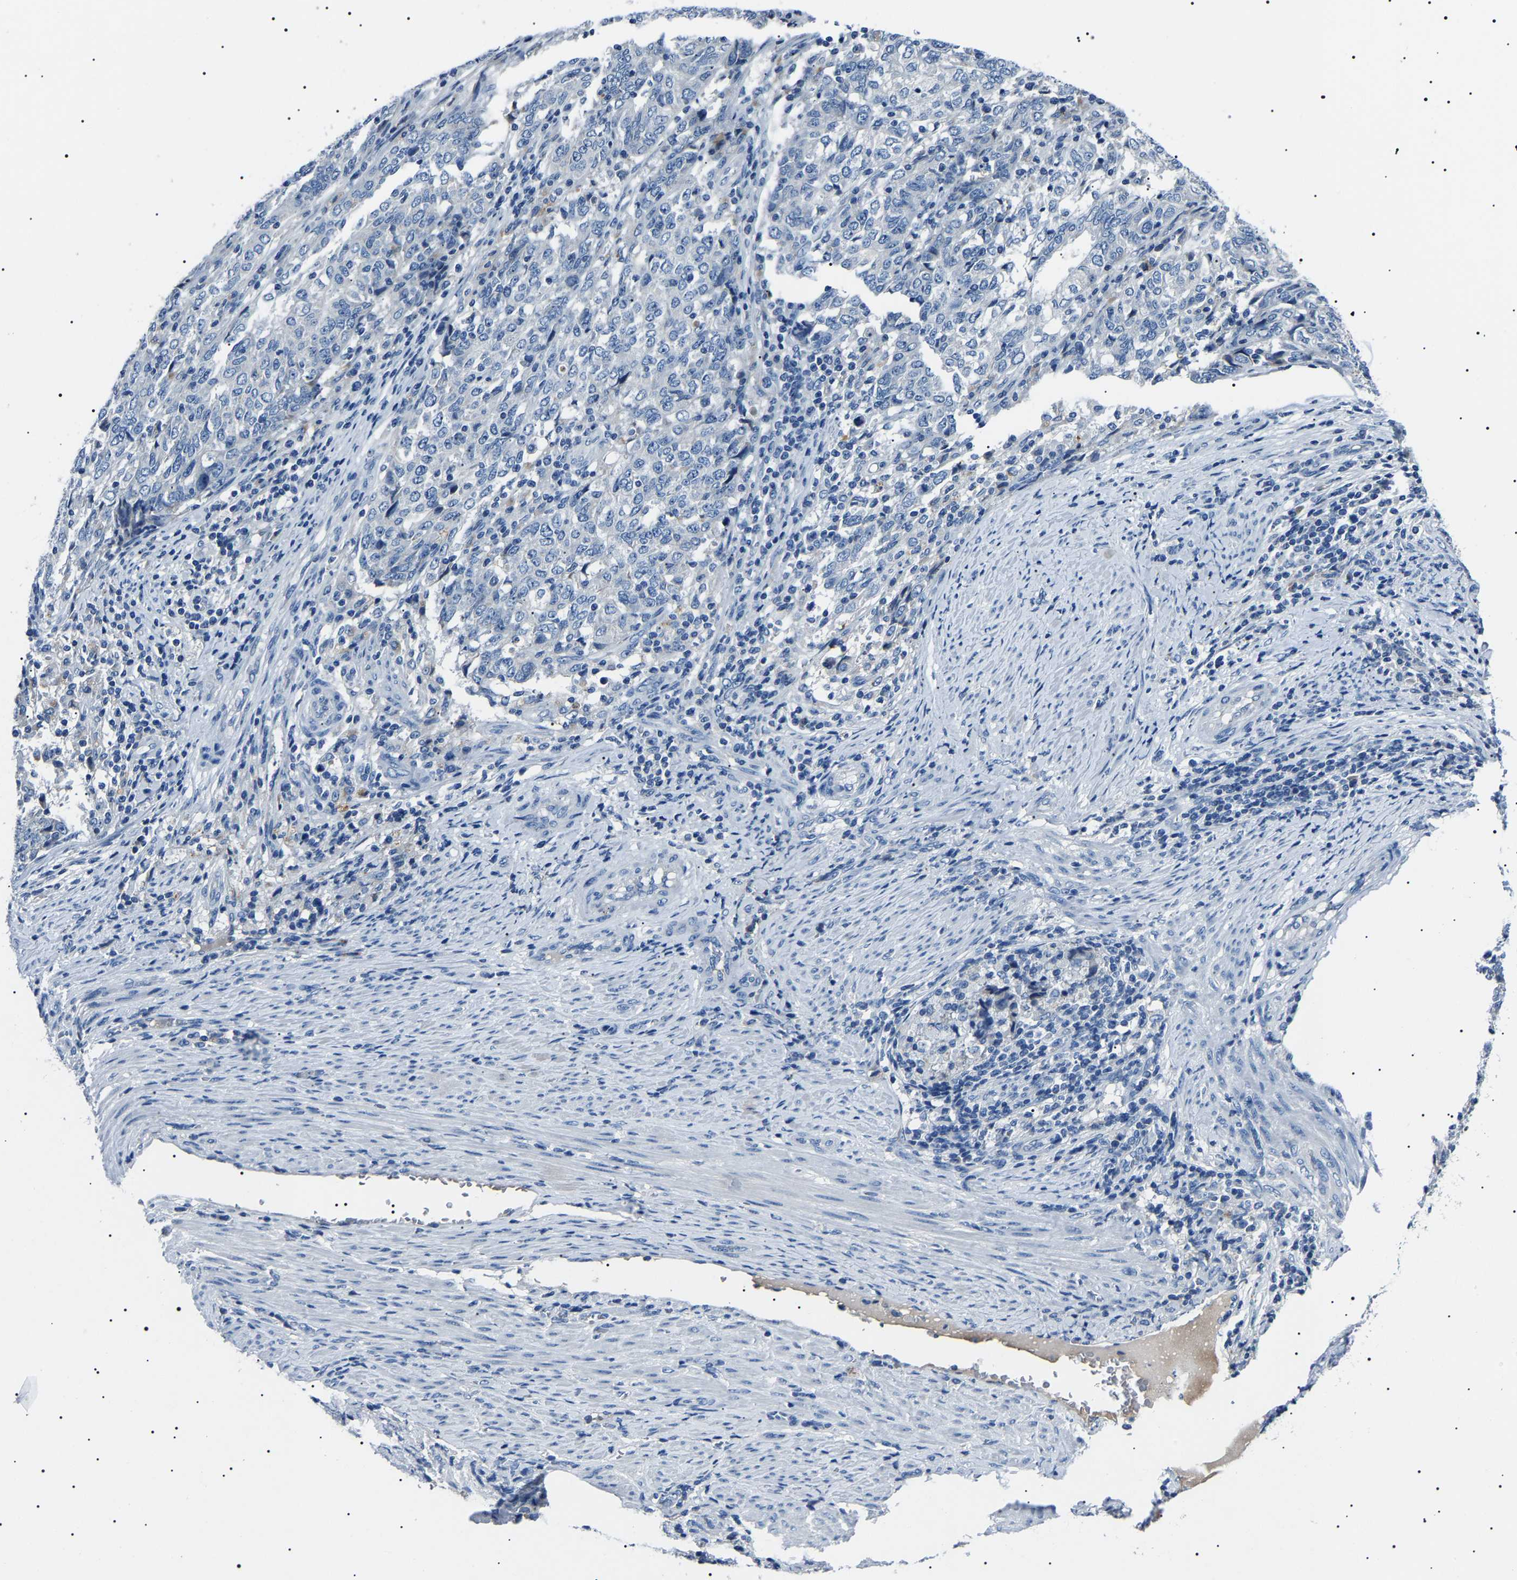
{"staining": {"intensity": "negative", "quantity": "none", "location": "none"}, "tissue": "endometrial cancer", "cell_type": "Tumor cells", "image_type": "cancer", "snomed": [{"axis": "morphology", "description": "Adenocarcinoma, NOS"}, {"axis": "topography", "description": "Endometrium"}], "caption": "Immunohistochemistry of endometrial cancer (adenocarcinoma) displays no positivity in tumor cells. (DAB IHC visualized using brightfield microscopy, high magnification).", "gene": "KLK15", "patient": {"sex": "female", "age": 80}}